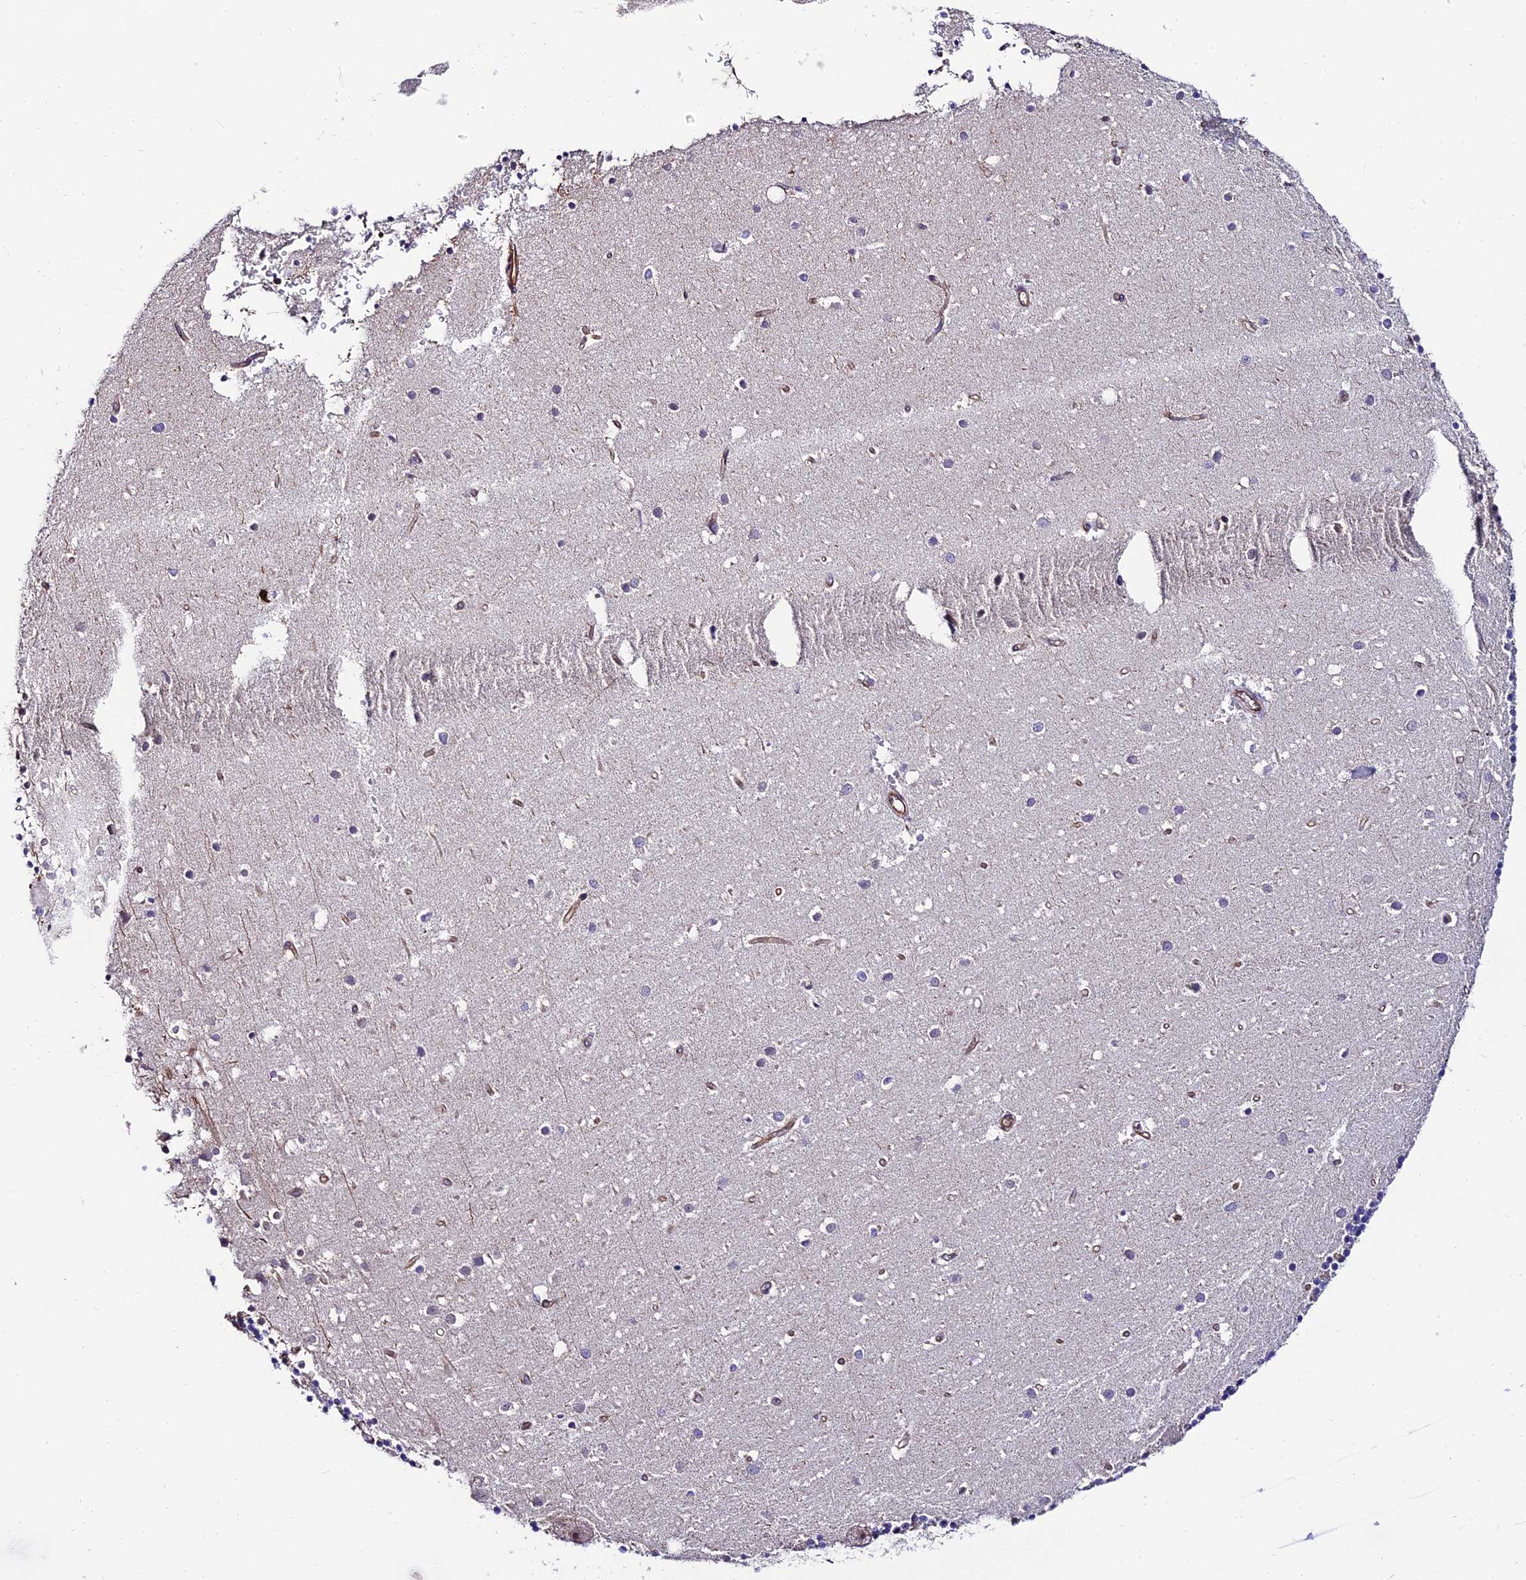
{"staining": {"intensity": "weak", "quantity": "<25%", "location": "cytoplasmic/membranous"}, "tissue": "cerebellum", "cell_type": "Cells in granular layer", "image_type": "normal", "snomed": [{"axis": "morphology", "description": "Normal tissue, NOS"}, {"axis": "topography", "description": "Cerebellum"}], "caption": "The photomicrograph exhibits no staining of cells in granular layer in unremarkable cerebellum. Brightfield microscopy of IHC stained with DAB (brown) and hematoxylin (blue), captured at high magnification.", "gene": "EXOC3L4", "patient": {"sex": "male", "age": 54}}